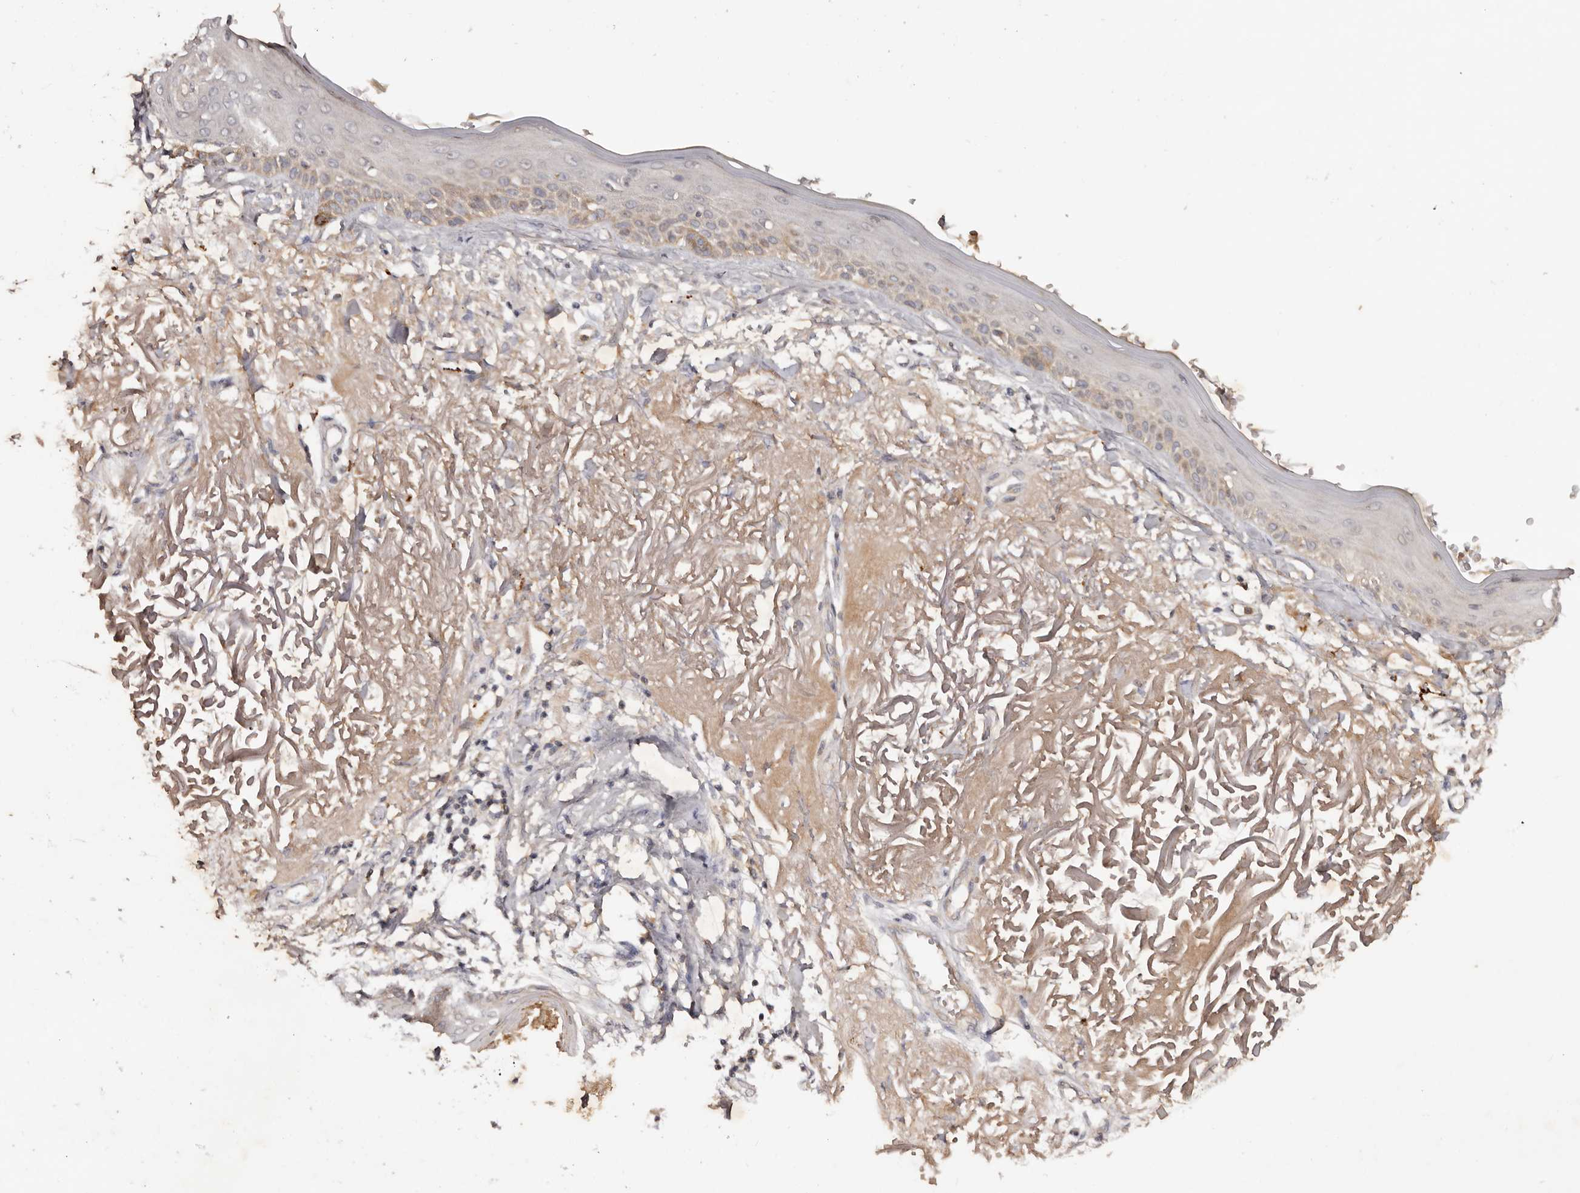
{"staining": {"intensity": "negative", "quantity": "none", "location": "none"}, "tissue": "skin", "cell_type": "Fibroblasts", "image_type": "normal", "snomed": [{"axis": "morphology", "description": "Normal tissue, NOS"}, {"axis": "topography", "description": "Skin"}, {"axis": "topography", "description": "Skeletal muscle"}], "caption": "Fibroblasts show no significant staining in normal skin.", "gene": "PKIB", "patient": {"sex": "male", "age": 83}}